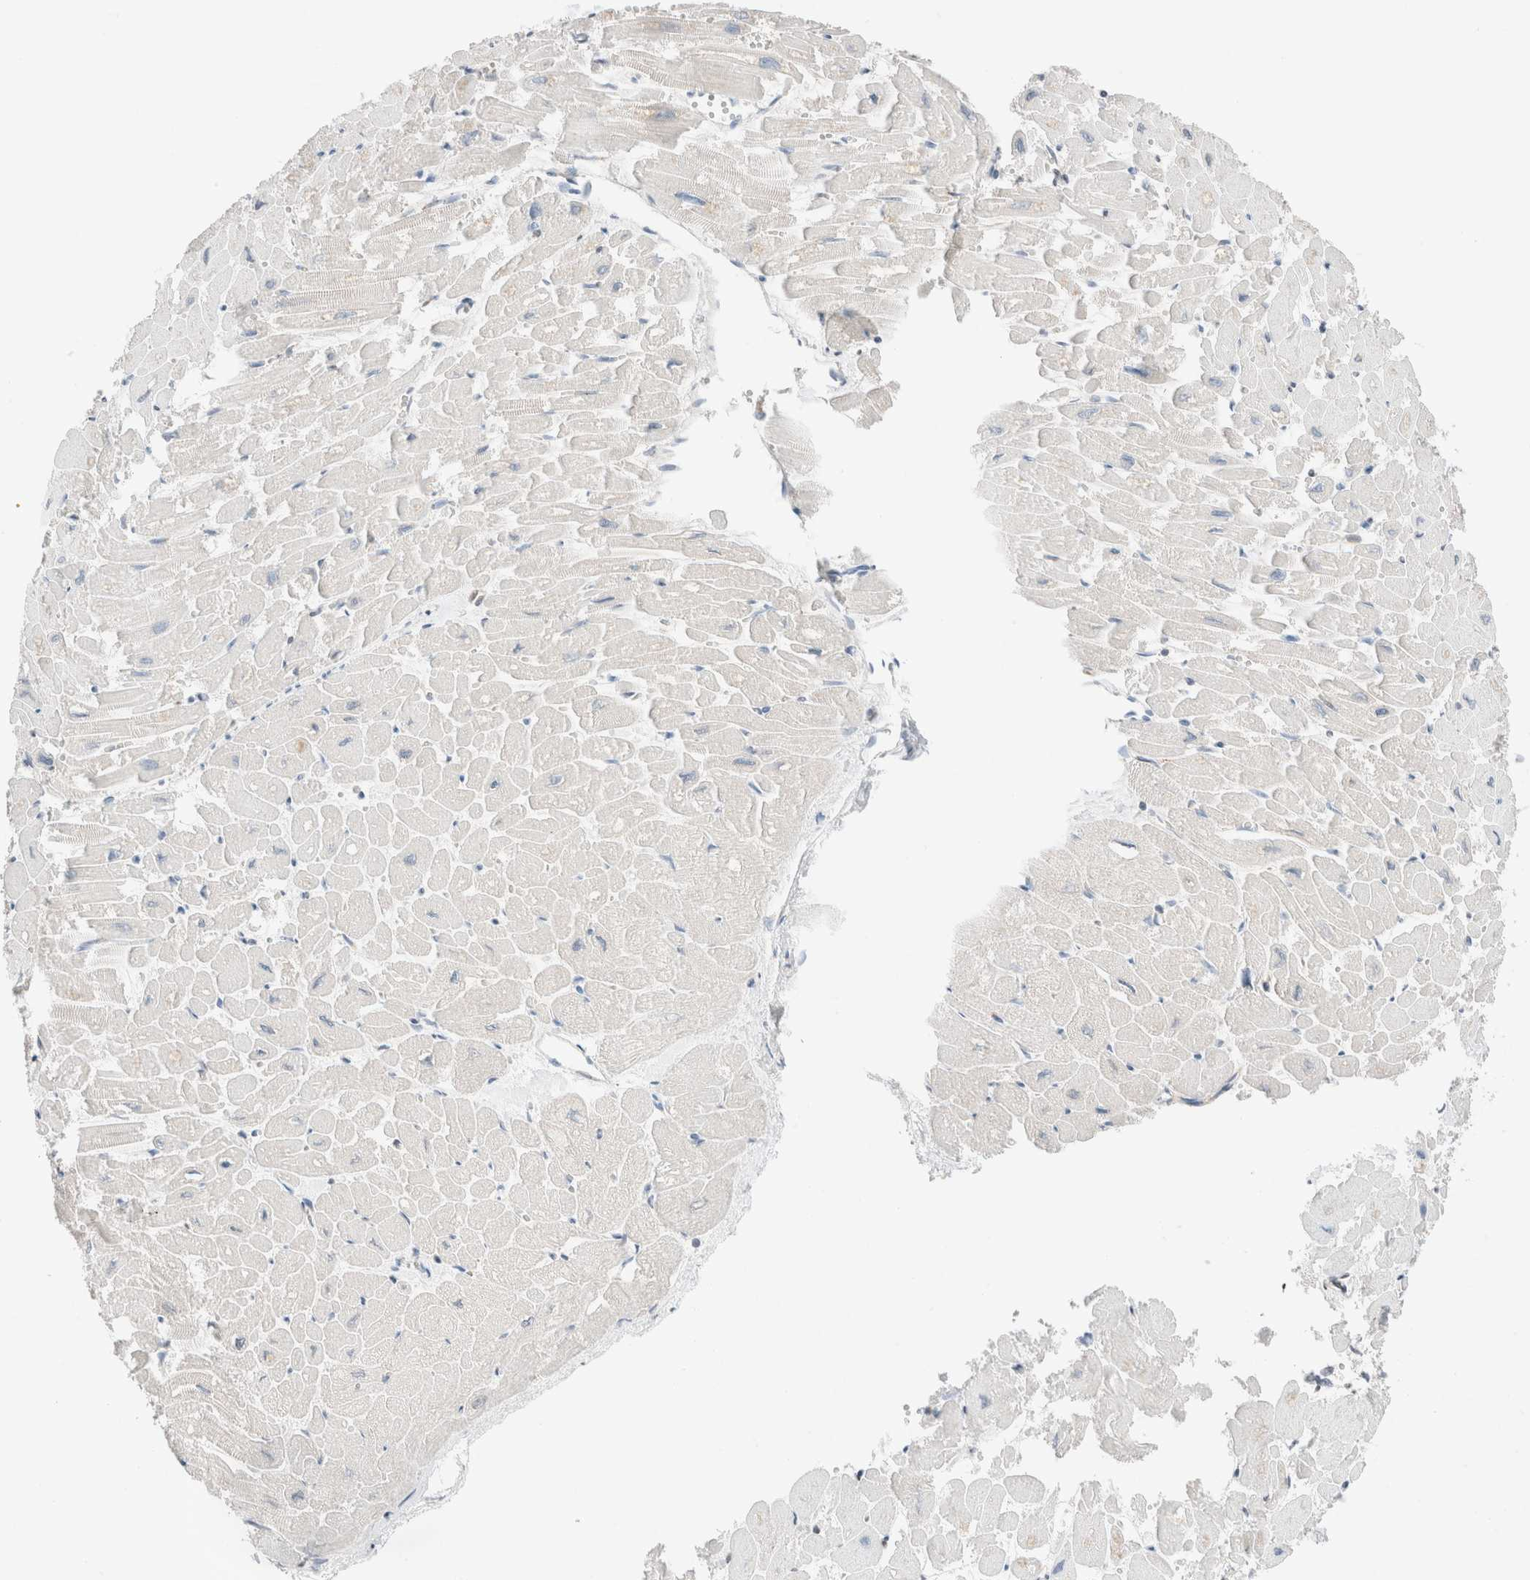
{"staining": {"intensity": "weak", "quantity": "25%-75%", "location": "cytoplasmic/membranous"}, "tissue": "heart muscle", "cell_type": "Cardiomyocytes", "image_type": "normal", "snomed": [{"axis": "morphology", "description": "Normal tissue, NOS"}, {"axis": "topography", "description": "Heart"}], "caption": "Immunohistochemistry (IHC) staining of normal heart muscle, which shows low levels of weak cytoplasmic/membranous staining in approximately 25%-75% of cardiomyocytes indicating weak cytoplasmic/membranous protein positivity. The staining was performed using DAB (3,3'-diaminobenzidine) (brown) for protein detection and nuclei were counterstained in hematoxylin (blue).", "gene": "CASC3", "patient": {"sex": "male", "age": 54}}